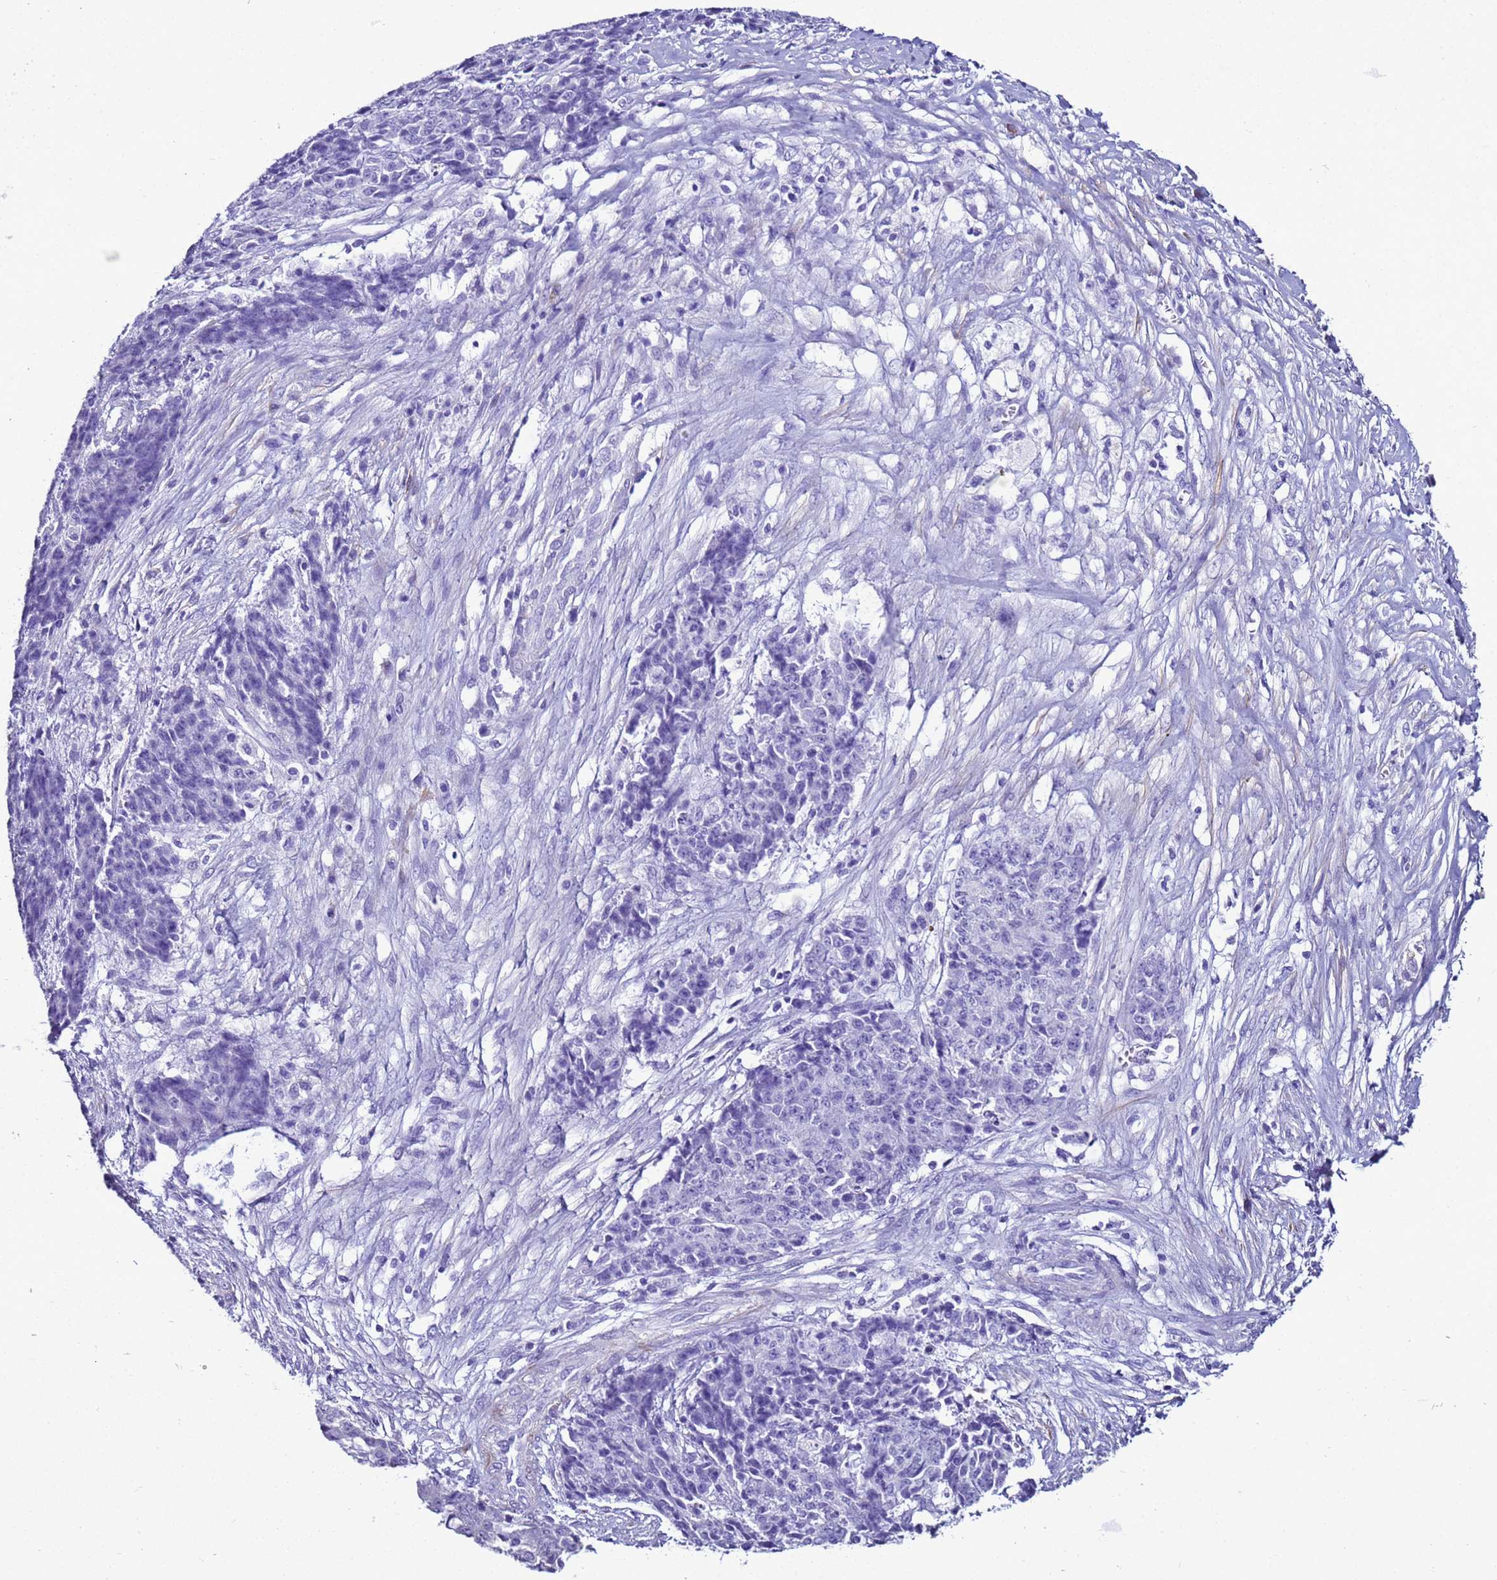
{"staining": {"intensity": "negative", "quantity": "none", "location": "none"}, "tissue": "ovarian cancer", "cell_type": "Tumor cells", "image_type": "cancer", "snomed": [{"axis": "morphology", "description": "Carcinoma, endometroid"}, {"axis": "topography", "description": "Ovary"}], "caption": "Tumor cells show no significant expression in ovarian endometroid carcinoma.", "gene": "LCMT1", "patient": {"sex": "female", "age": 42}}